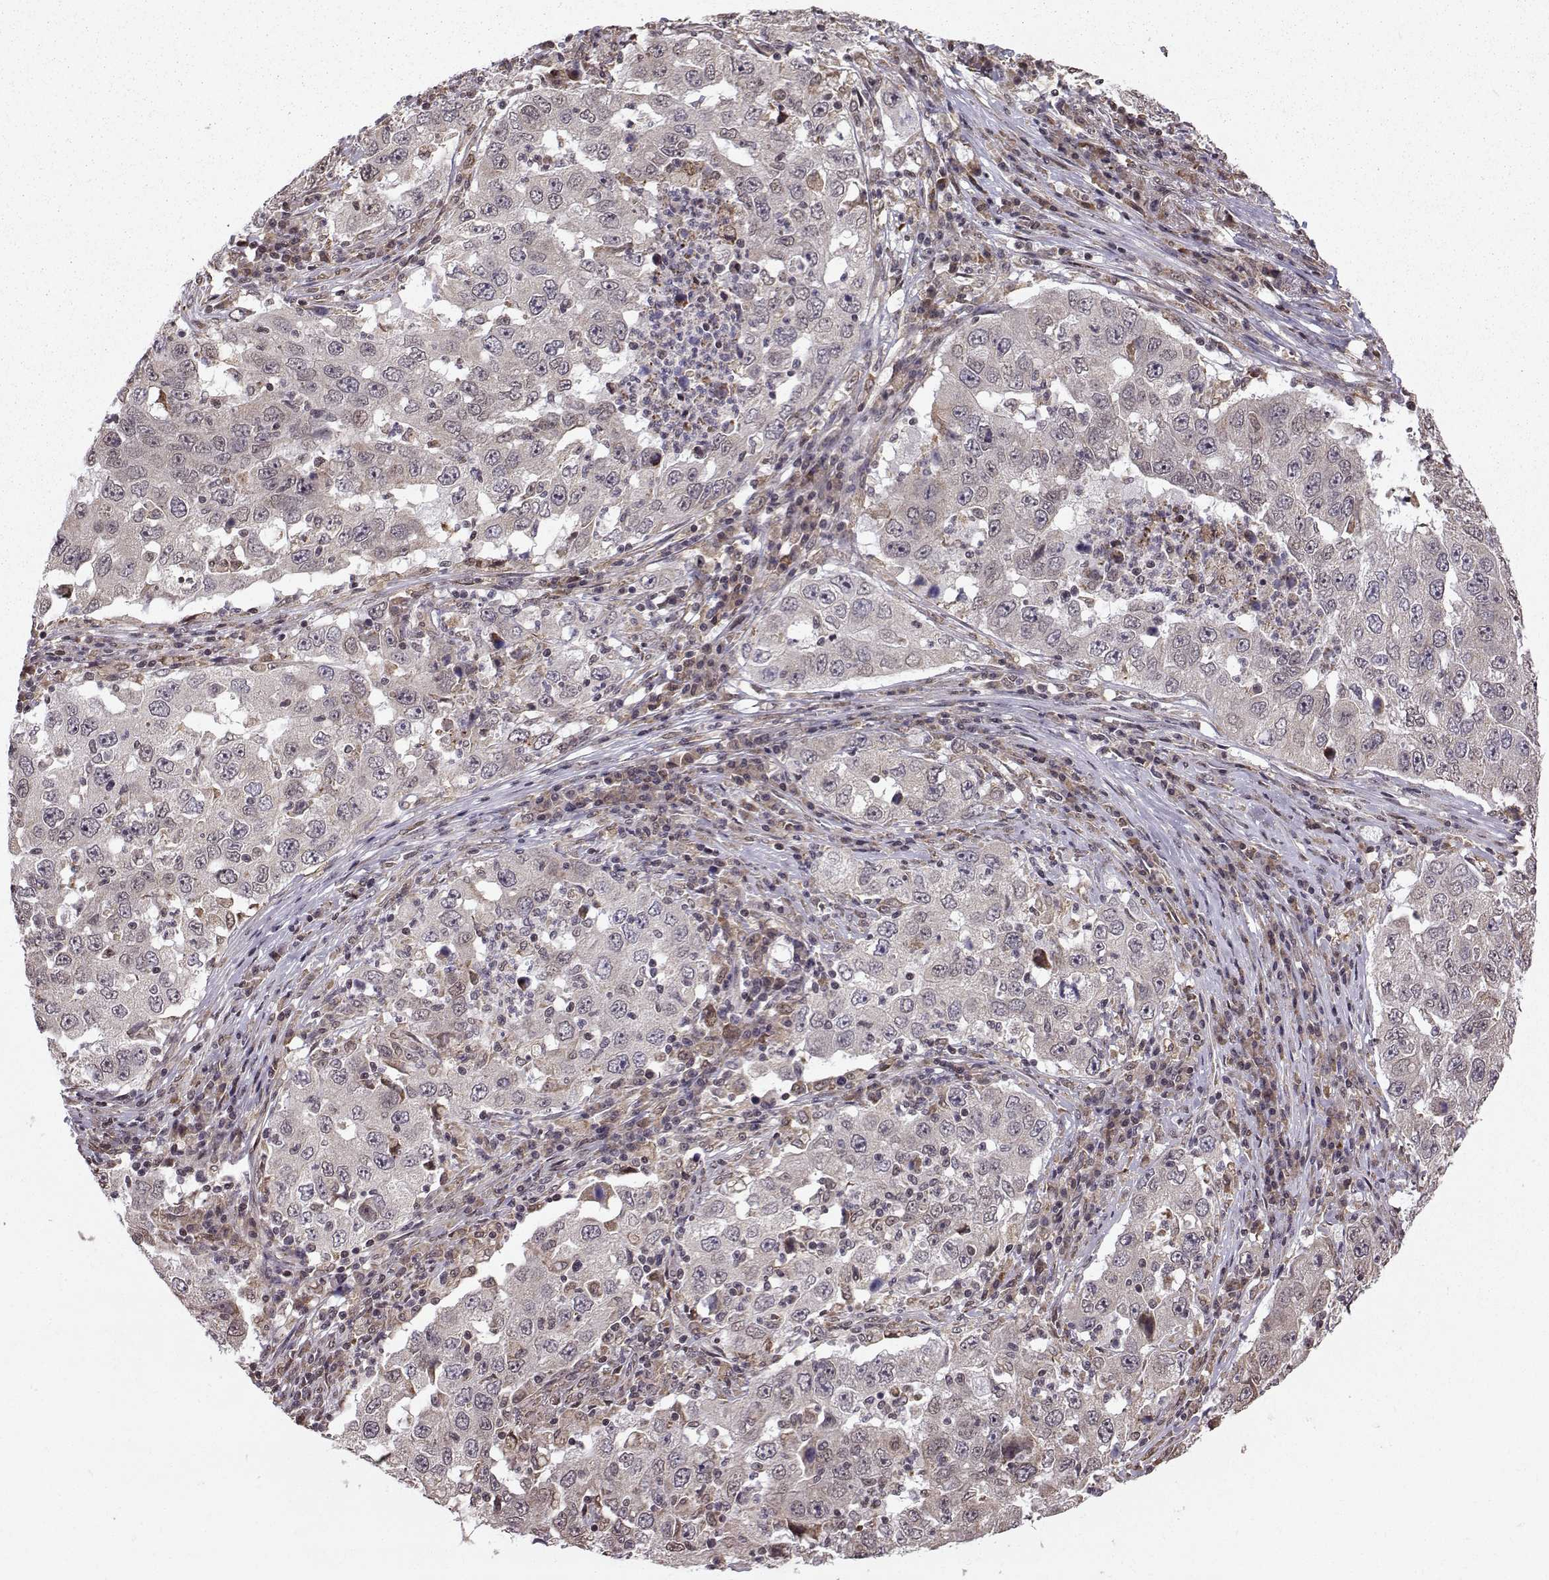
{"staining": {"intensity": "negative", "quantity": "none", "location": "none"}, "tissue": "lung cancer", "cell_type": "Tumor cells", "image_type": "cancer", "snomed": [{"axis": "morphology", "description": "Adenocarcinoma, NOS"}, {"axis": "topography", "description": "Lung"}], "caption": "Immunohistochemical staining of human lung adenocarcinoma shows no significant expression in tumor cells.", "gene": "EZH1", "patient": {"sex": "male", "age": 73}}